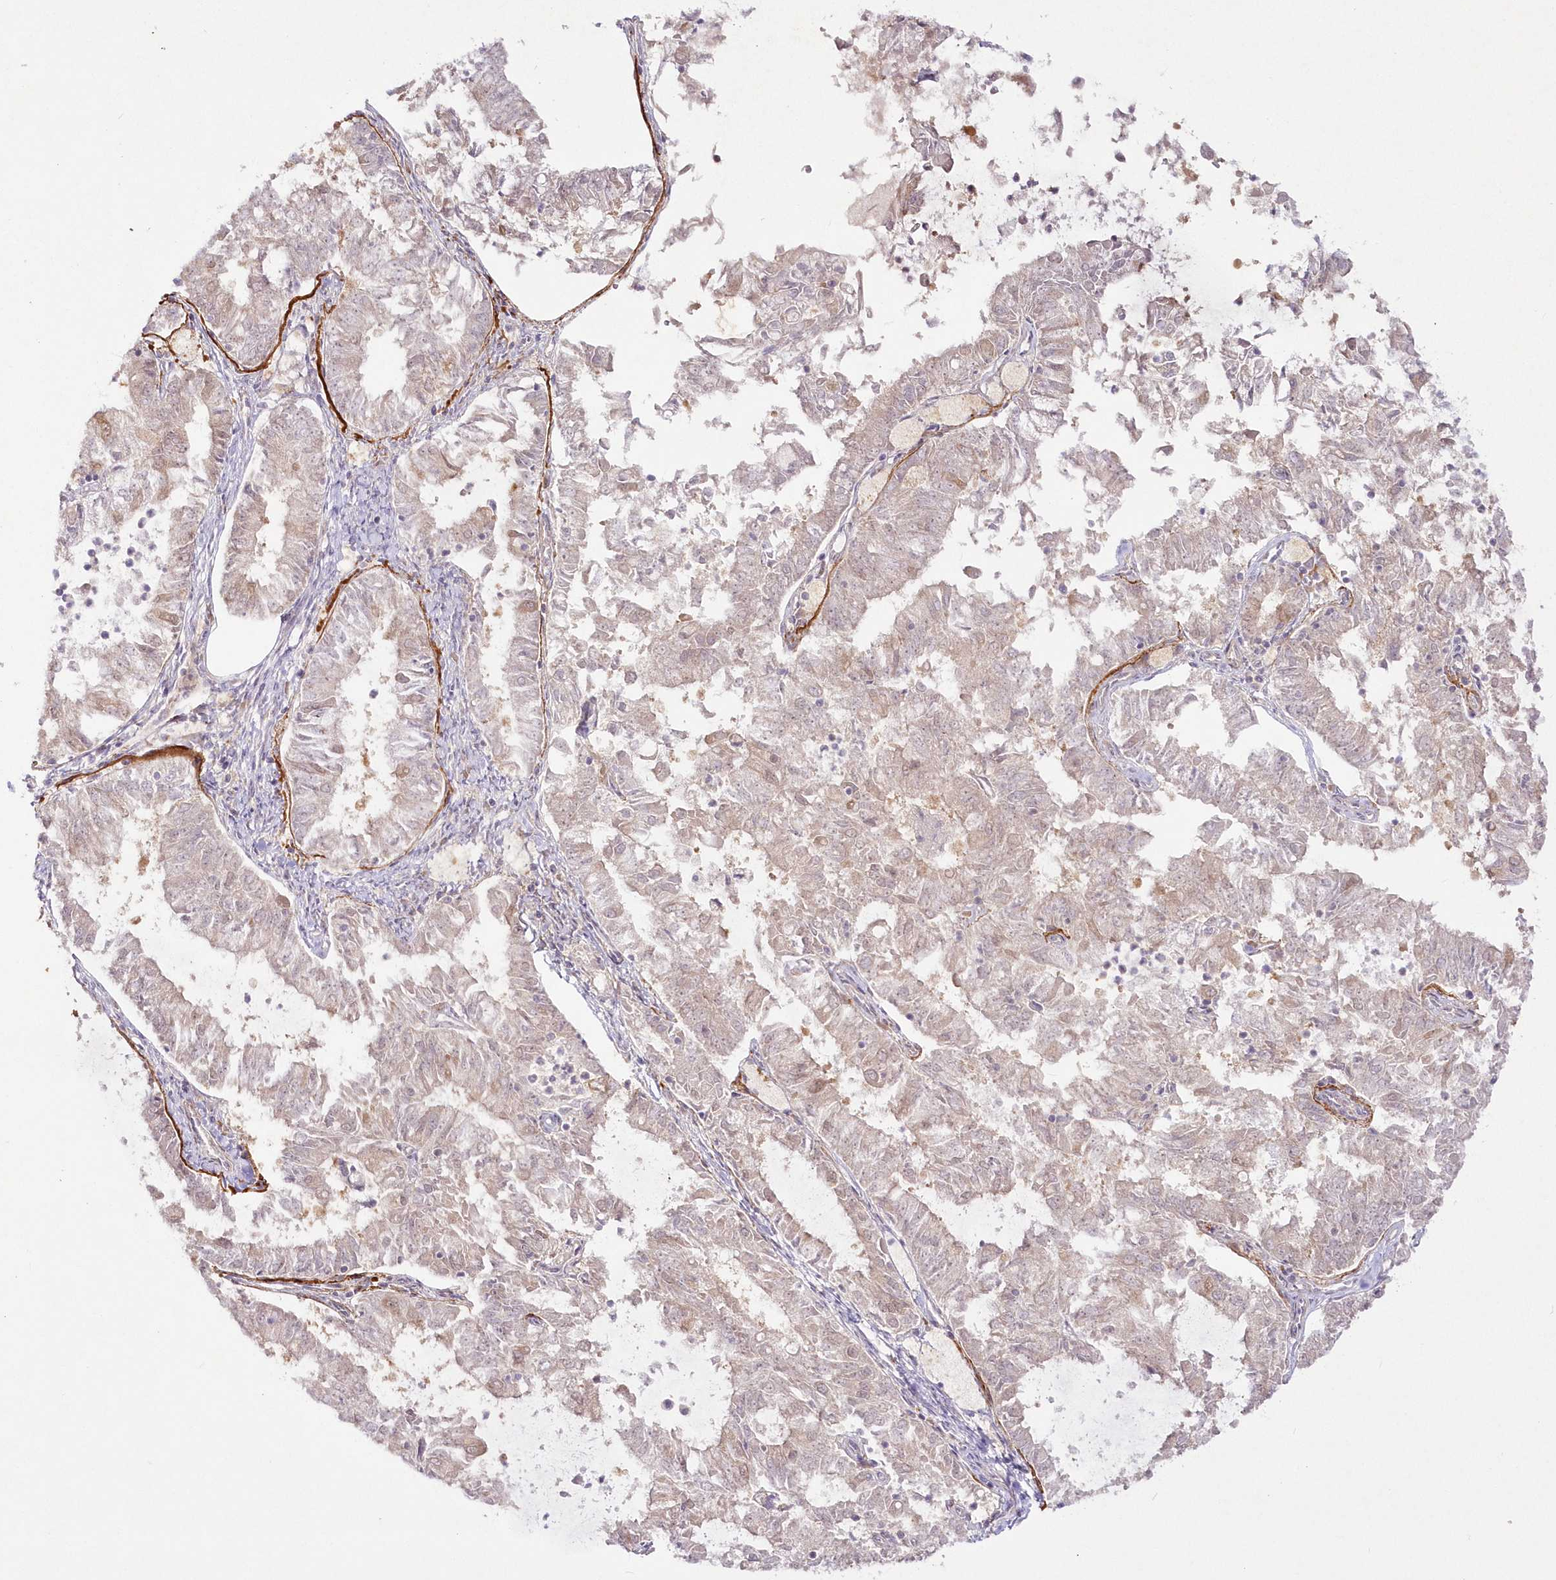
{"staining": {"intensity": "weak", "quantity": "25%-75%", "location": "cytoplasmic/membranous"}, "tissue": "endometrial cancer", "cell_type": "Tumor cells", "image_type": "cancer", "snomed": [{"axis": "morphology", "description": "Adenocarcinoma, NOS"}, {"axis": "topography", "description": "Endometrium"}], "caption": "IHC image of human endometrial cancer (adenocarcinoma) stained for a protein (brown), which shows low levels of weak cytoplasmic/membranous expression in approximately 25%-75% of tumor cells.", "gene": "IPMK", "patient": {"sex": "female", "age": 57}}